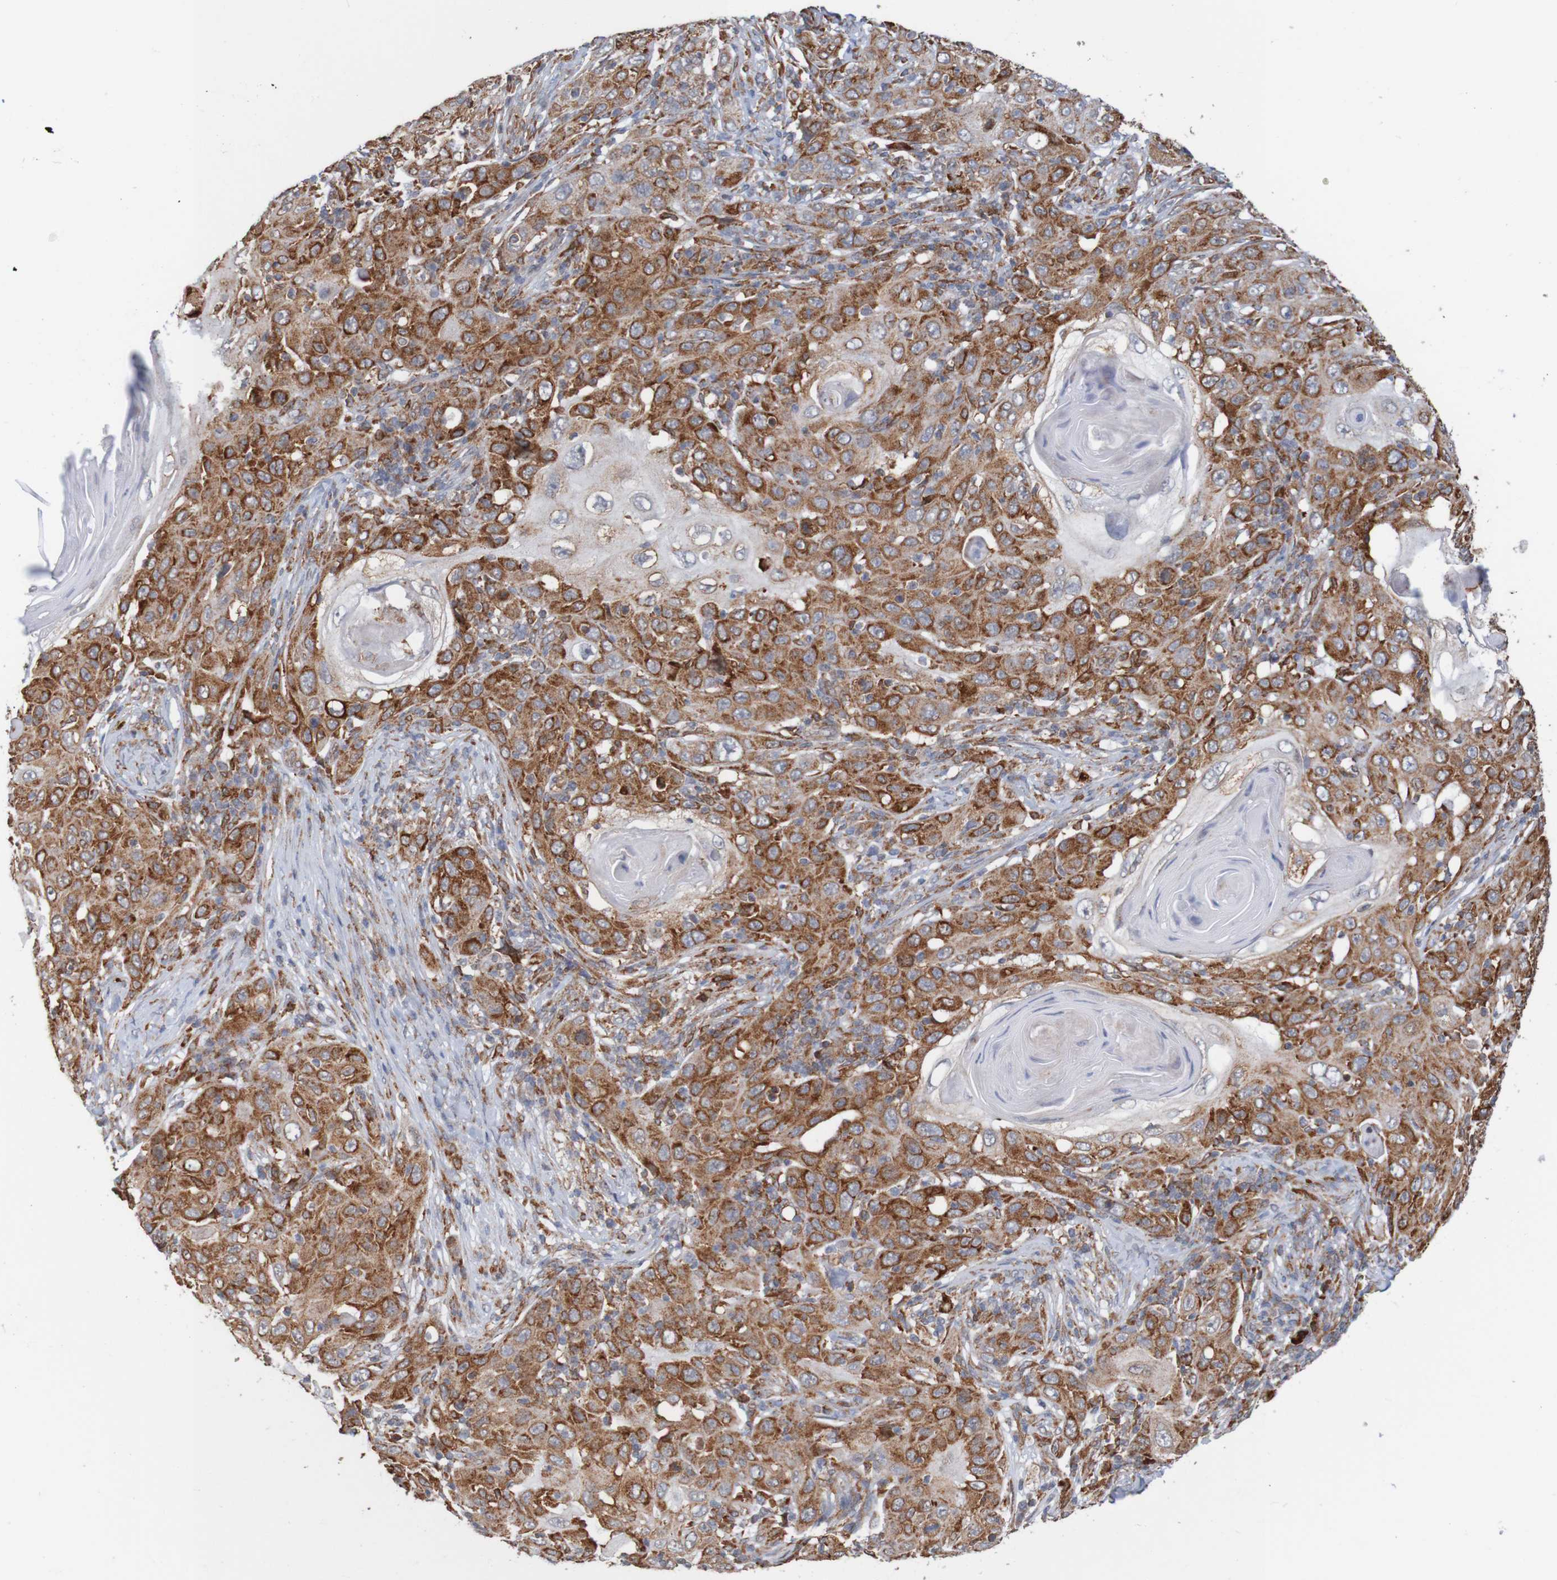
{"staining": {"intensity": "strong", "quantity": "25%-75%", "location": "cytoplasmic/membranous"}, "tissue": "skin cancer", "cell_type": "Tumor cells", "image_type": "cancer", "snomed": [{"axis": "morphology", "description": "Squamous cell carcinoma, NOS"}, {"axis": "topography", "description": "Skin"}], "caption": "Immunohistochemistry of skin cancer (squamous cell carcinoma) demonstrates high levels of strong cytoplasmic/membranous positivity in about 25%-75% of tumor cells. (DAB (3,3'-diaminobenzidine) = brown stain, brightfield microscopy at high magnification).", "gene": "PDIA3", "patient": {"sex": "female", "age": 88}}